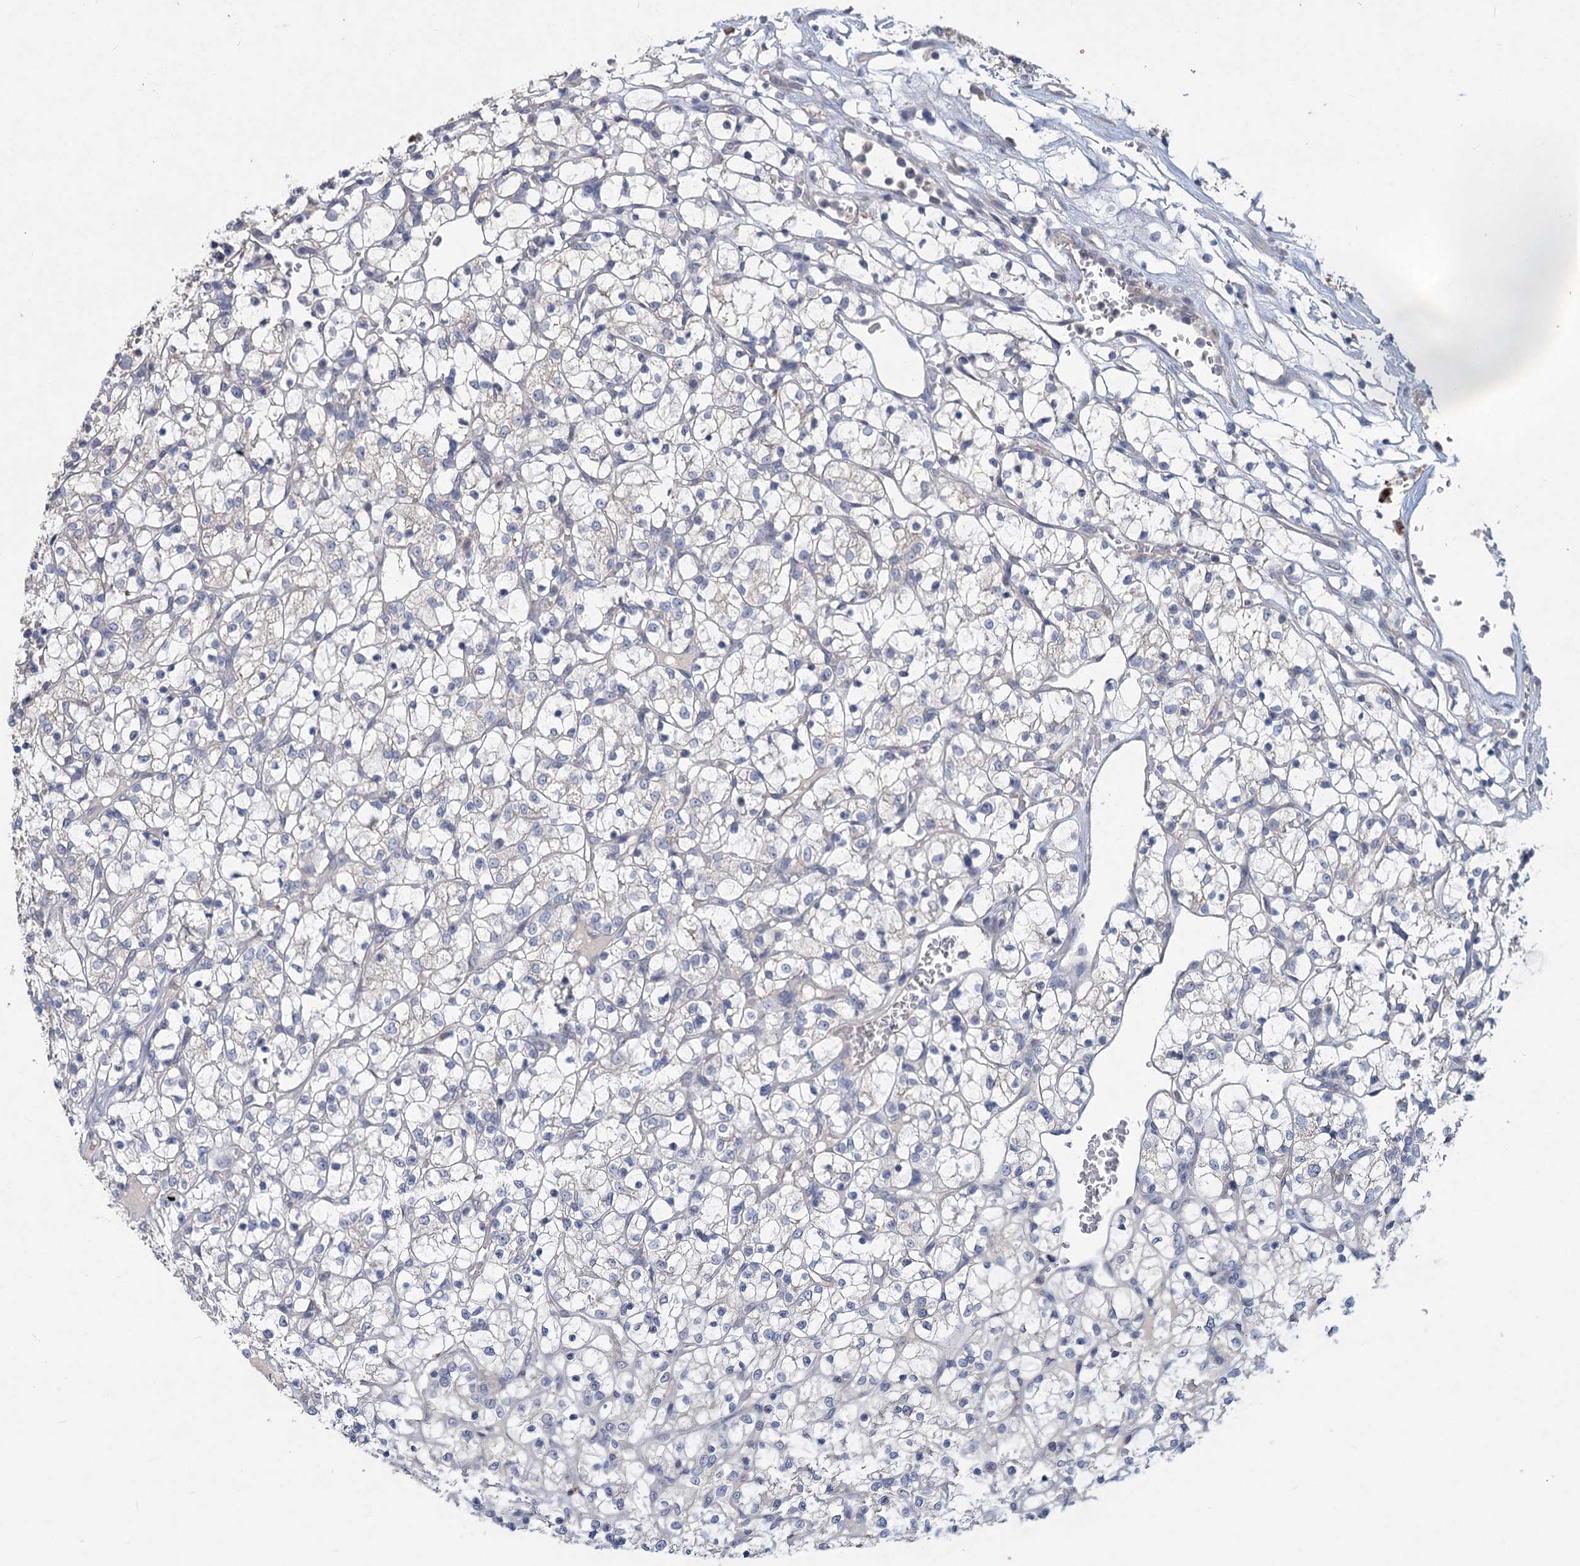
{"staining": {"intensity": "negative", "quantity": "none", "location": "none"}, "tissue": "renal cancer", "cell_type": "Tumor cells", "image_type": "cancer", "snomed": [{"axis": "morphology", "description": "Adenocarcinoma, NOS"}, {"axis": "topography", "description": "Kidney"}], "caption": "Immunohistochemical staining of adenocarcinoma (renal) demonstrates no significant expression in tumor cells.", "gene": "HES2", "patient": {"sex": "female", "age": 69}}